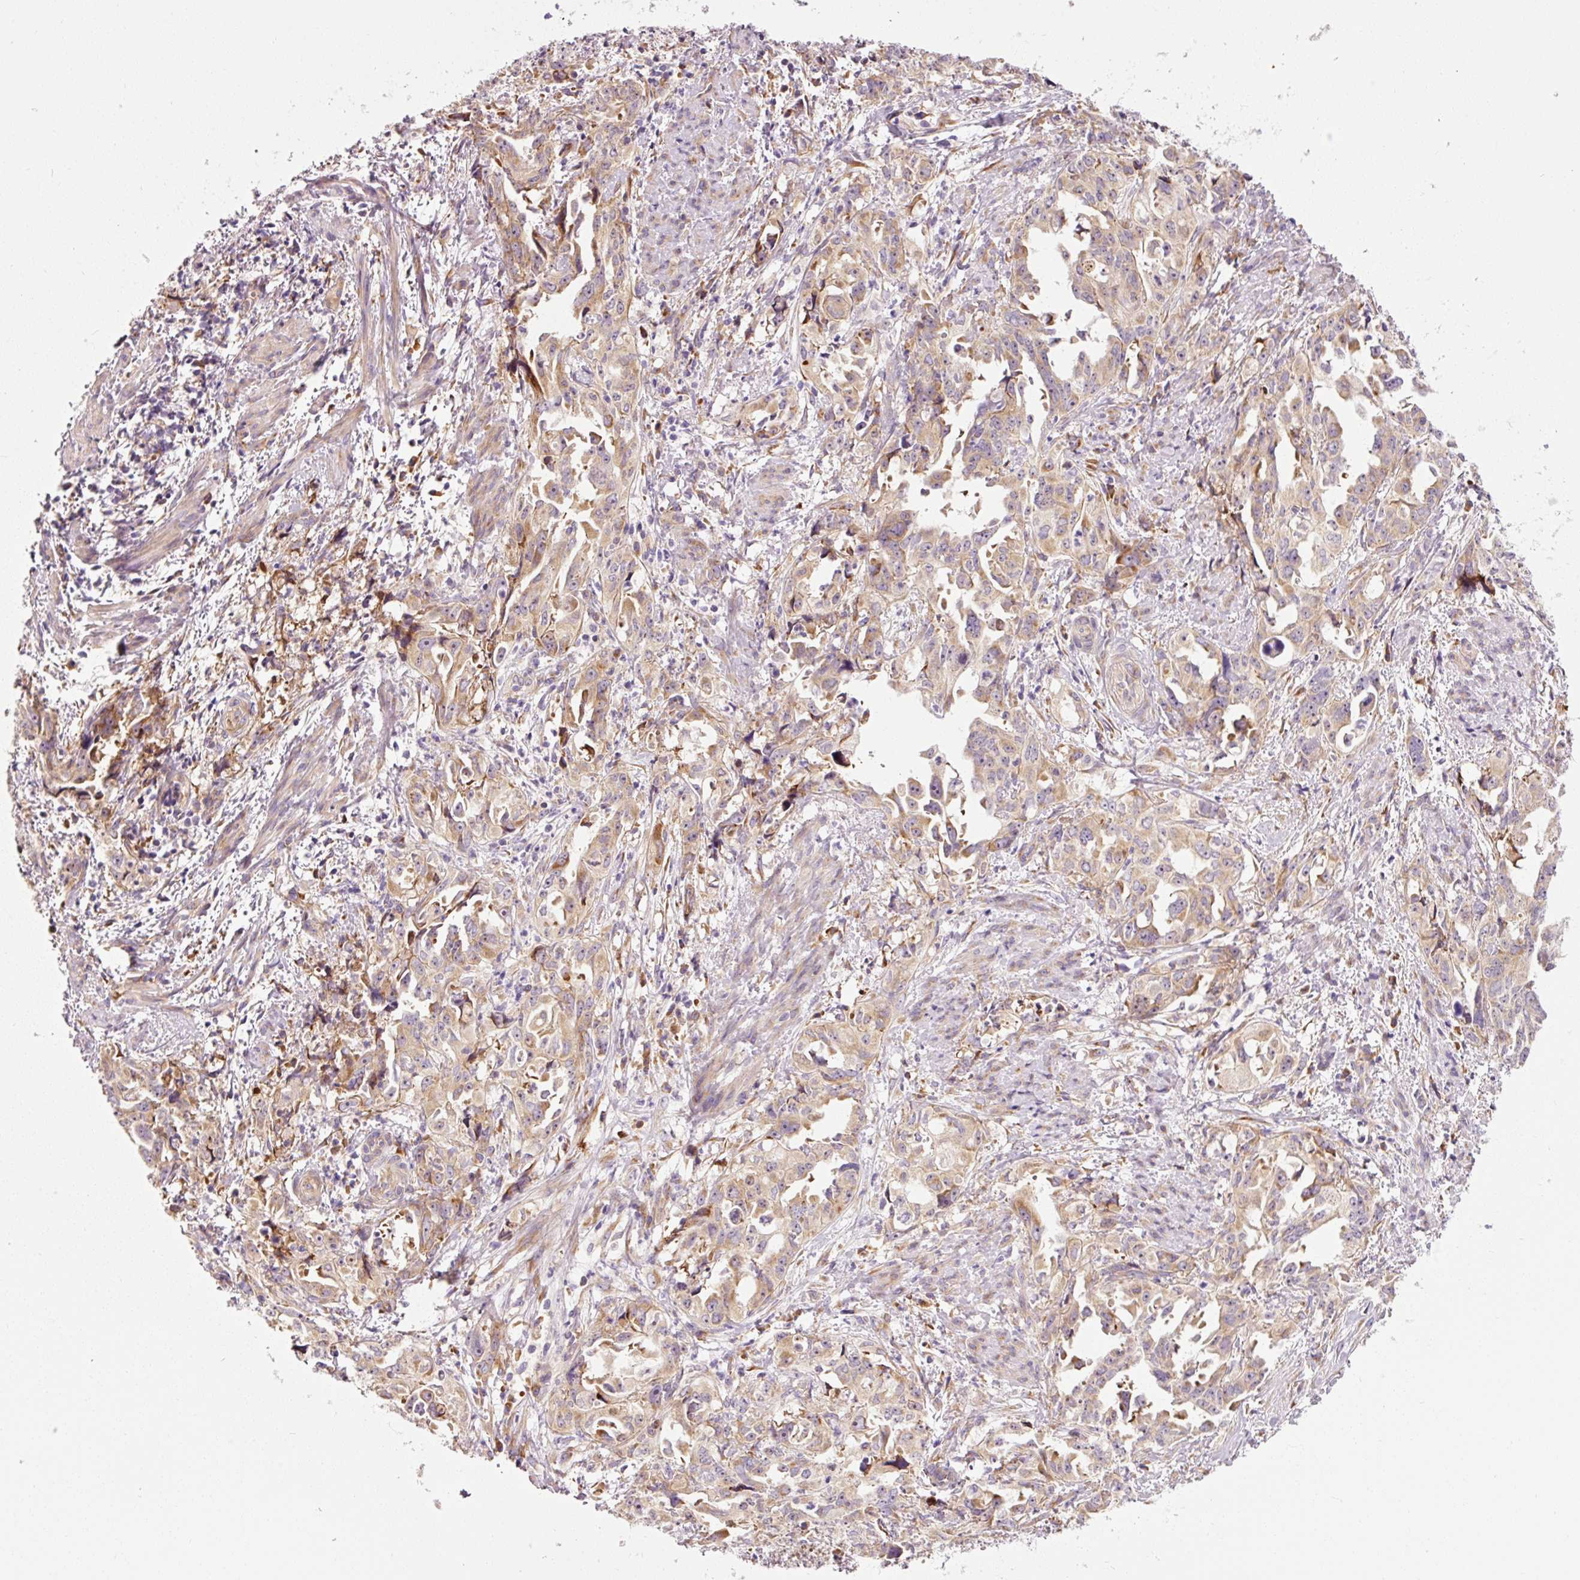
{"staining": {"intensity": "moderate", "quantity": ">75%", "location": "cytoplasmic/membranous"}, "tissue": "endometrial cancer", "cell_type": "Tumor cells", "image_type": "cancer", "snomed": [{"axis": "morphology", "description": "Adenocarcinoma, NOS"}, {"axis": "topography", "description": "Endometrium"}], "caption": "This image demonstrates IHC staining of human endometrial adenocarcinoma, with medium moderate cytoplasmic/membranous positivity in about >75% of tumor cells.", "gene": "RPL10A", "patient": {"sex": "female", "age": 65}}